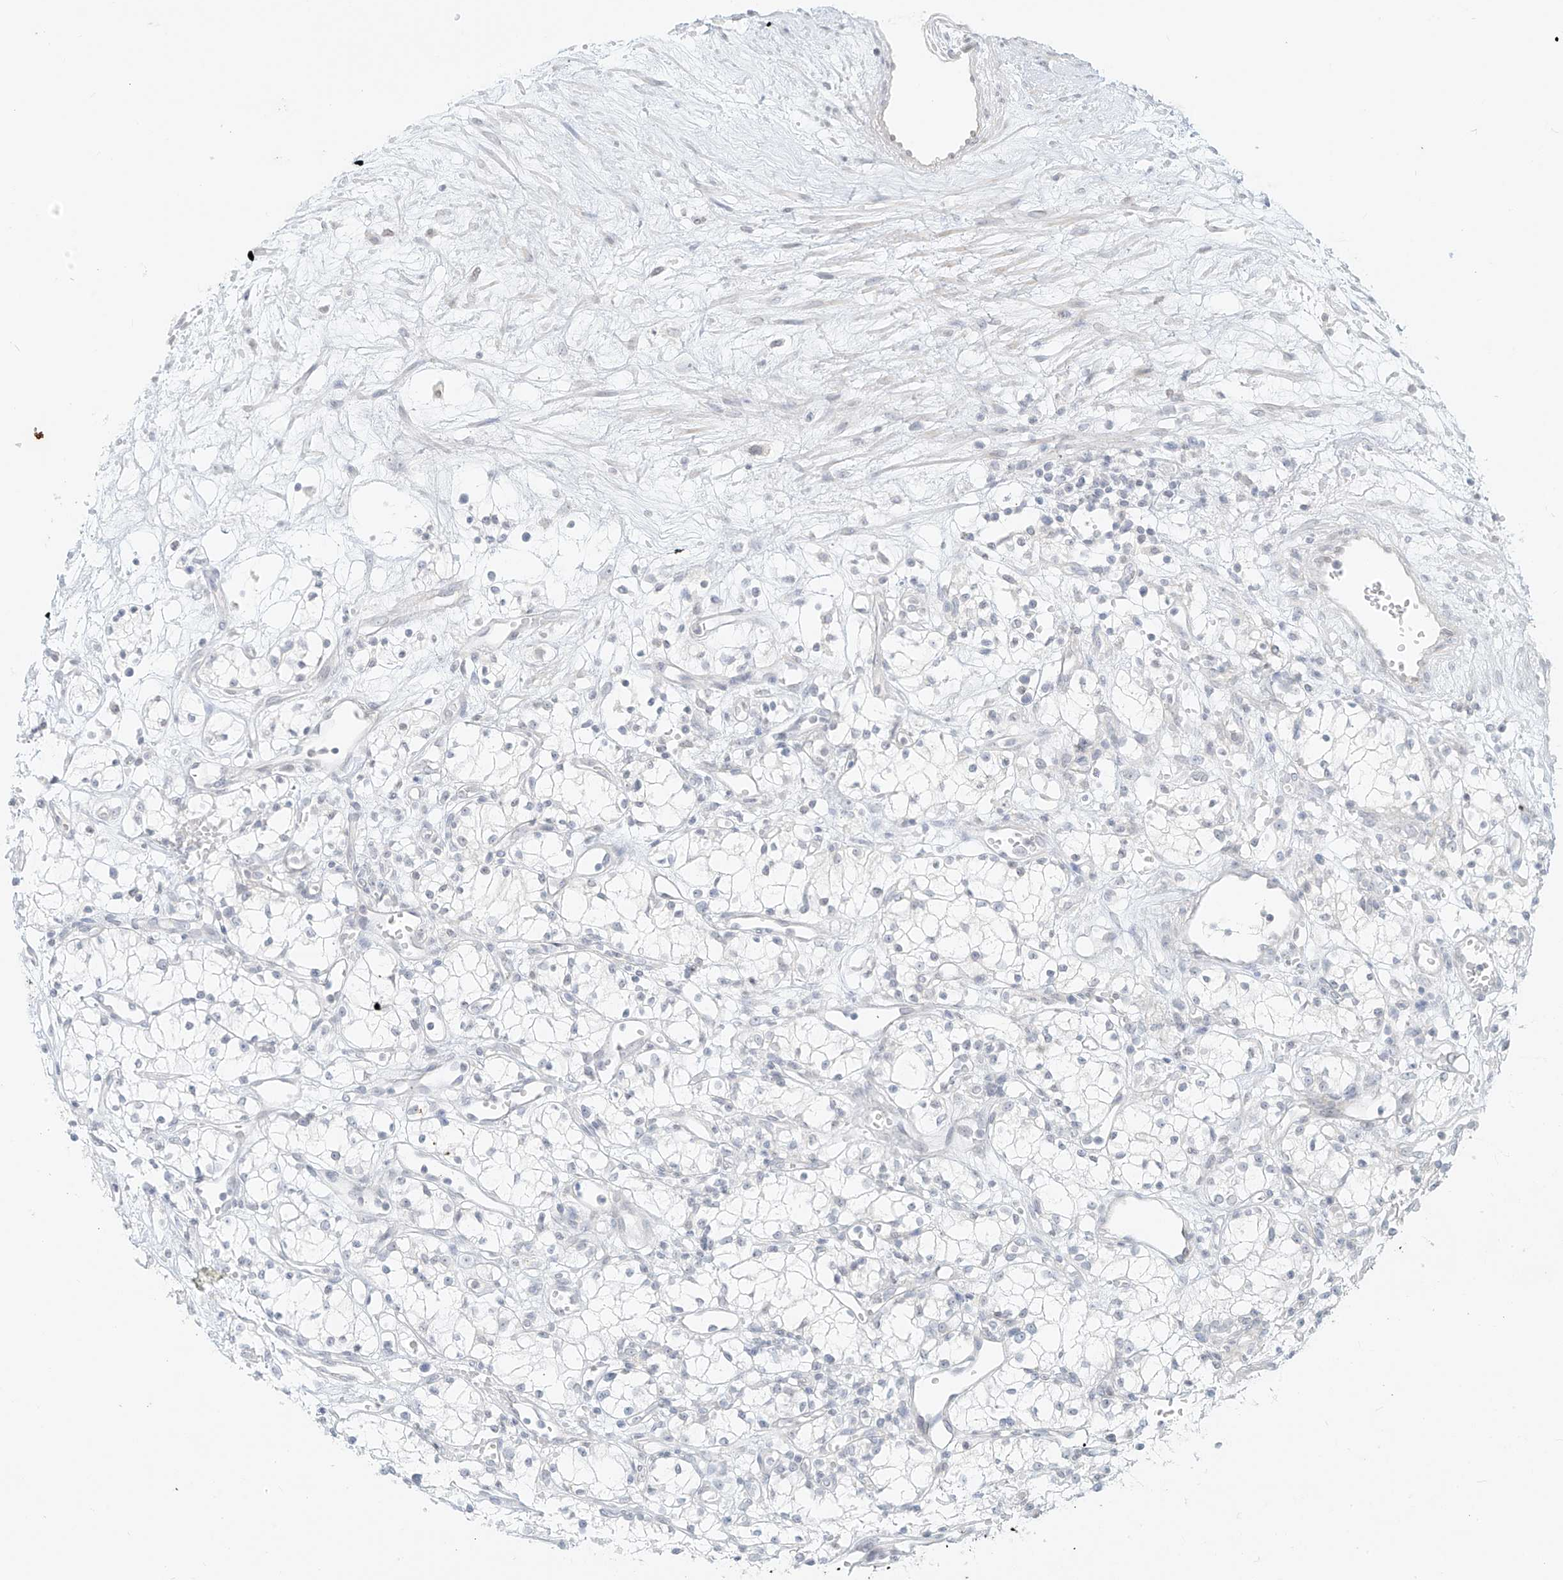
{"staining": {"intensity": "negative", "quantity": "none", "location": "none"}, "tissue": "renal cancer", "cell_type": "Tumor cells", "image_type": "cancer", "snomed": [{"axis": "morphology", "description": "Adenocarcinoma, NOS"}, {"axis": "topography", "description": "Kidney"}], "caption": "Immunohistochemical staining of human renal adenocarcinoma displays no significant positivity in tumor cells.", "gene": "OSBPL7", "patient": {"sex": "male", "age": 59}}